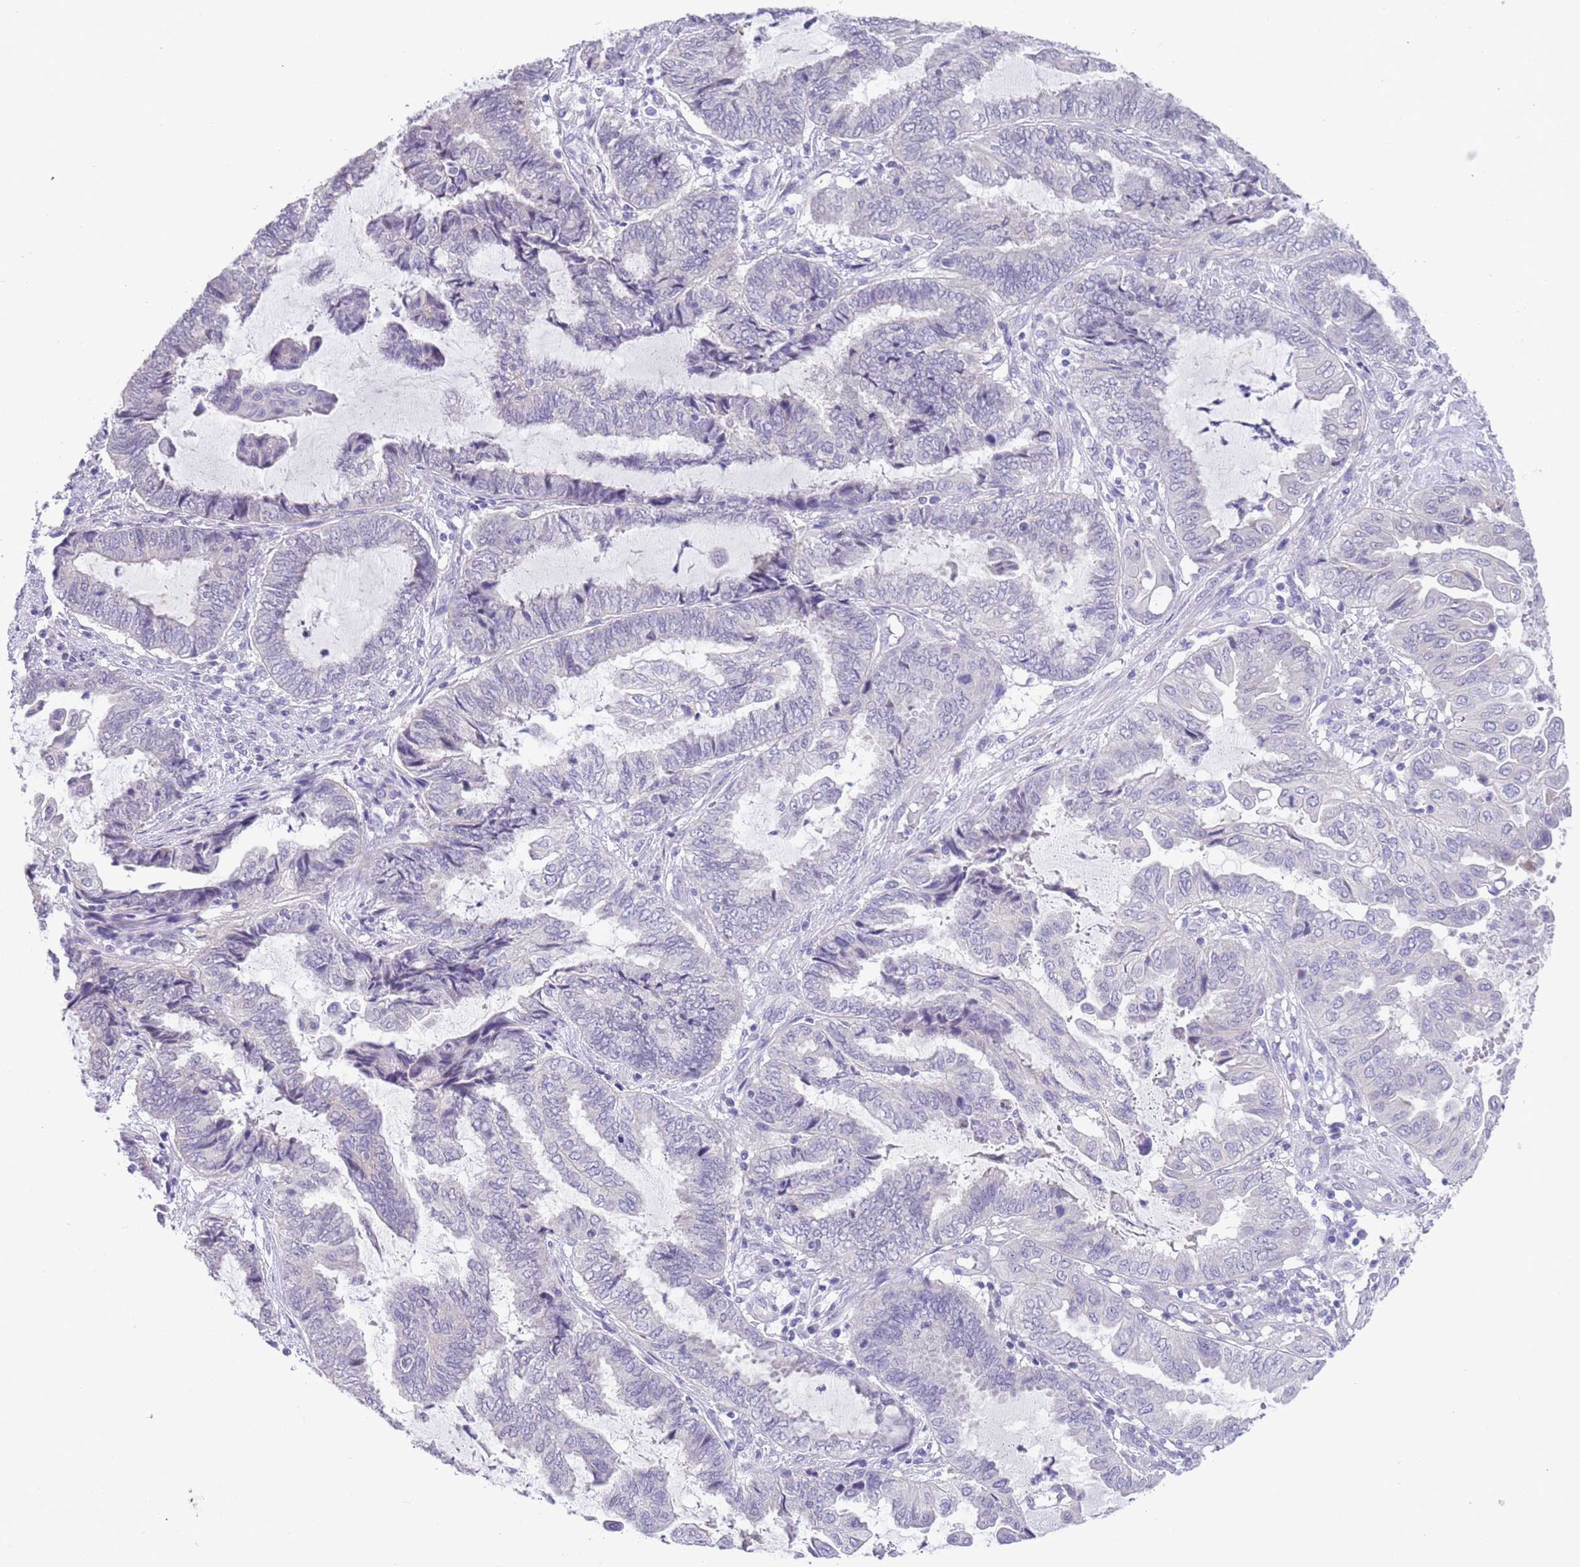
{"staining": {"intensity": "negative", "quantity": "none", "location": "none"}, "tissue": "endometrial cancer", "cell_type": "Tumor cells", "image_type": "cancer", "snomed": [{"axis": "morphology", "description": "Adenocarcinoma, NOS"}, {"axis": "topography", "description": "Uterus"}, {"axis": "topography", "description": "Endometrium"}], "caption": "Immunohistochemistry (IHC) micrograph of human endometrial cancer (adenocarcinoma) stained for a protein (brown), which reveals no staining in tumor cells. (Brightfield microscopy of DAB (3,3'-diaminobenzidine) IHC at high magnification).", "gene": "SPIRE2", "patient": {"sex": "female", "age": 70}}